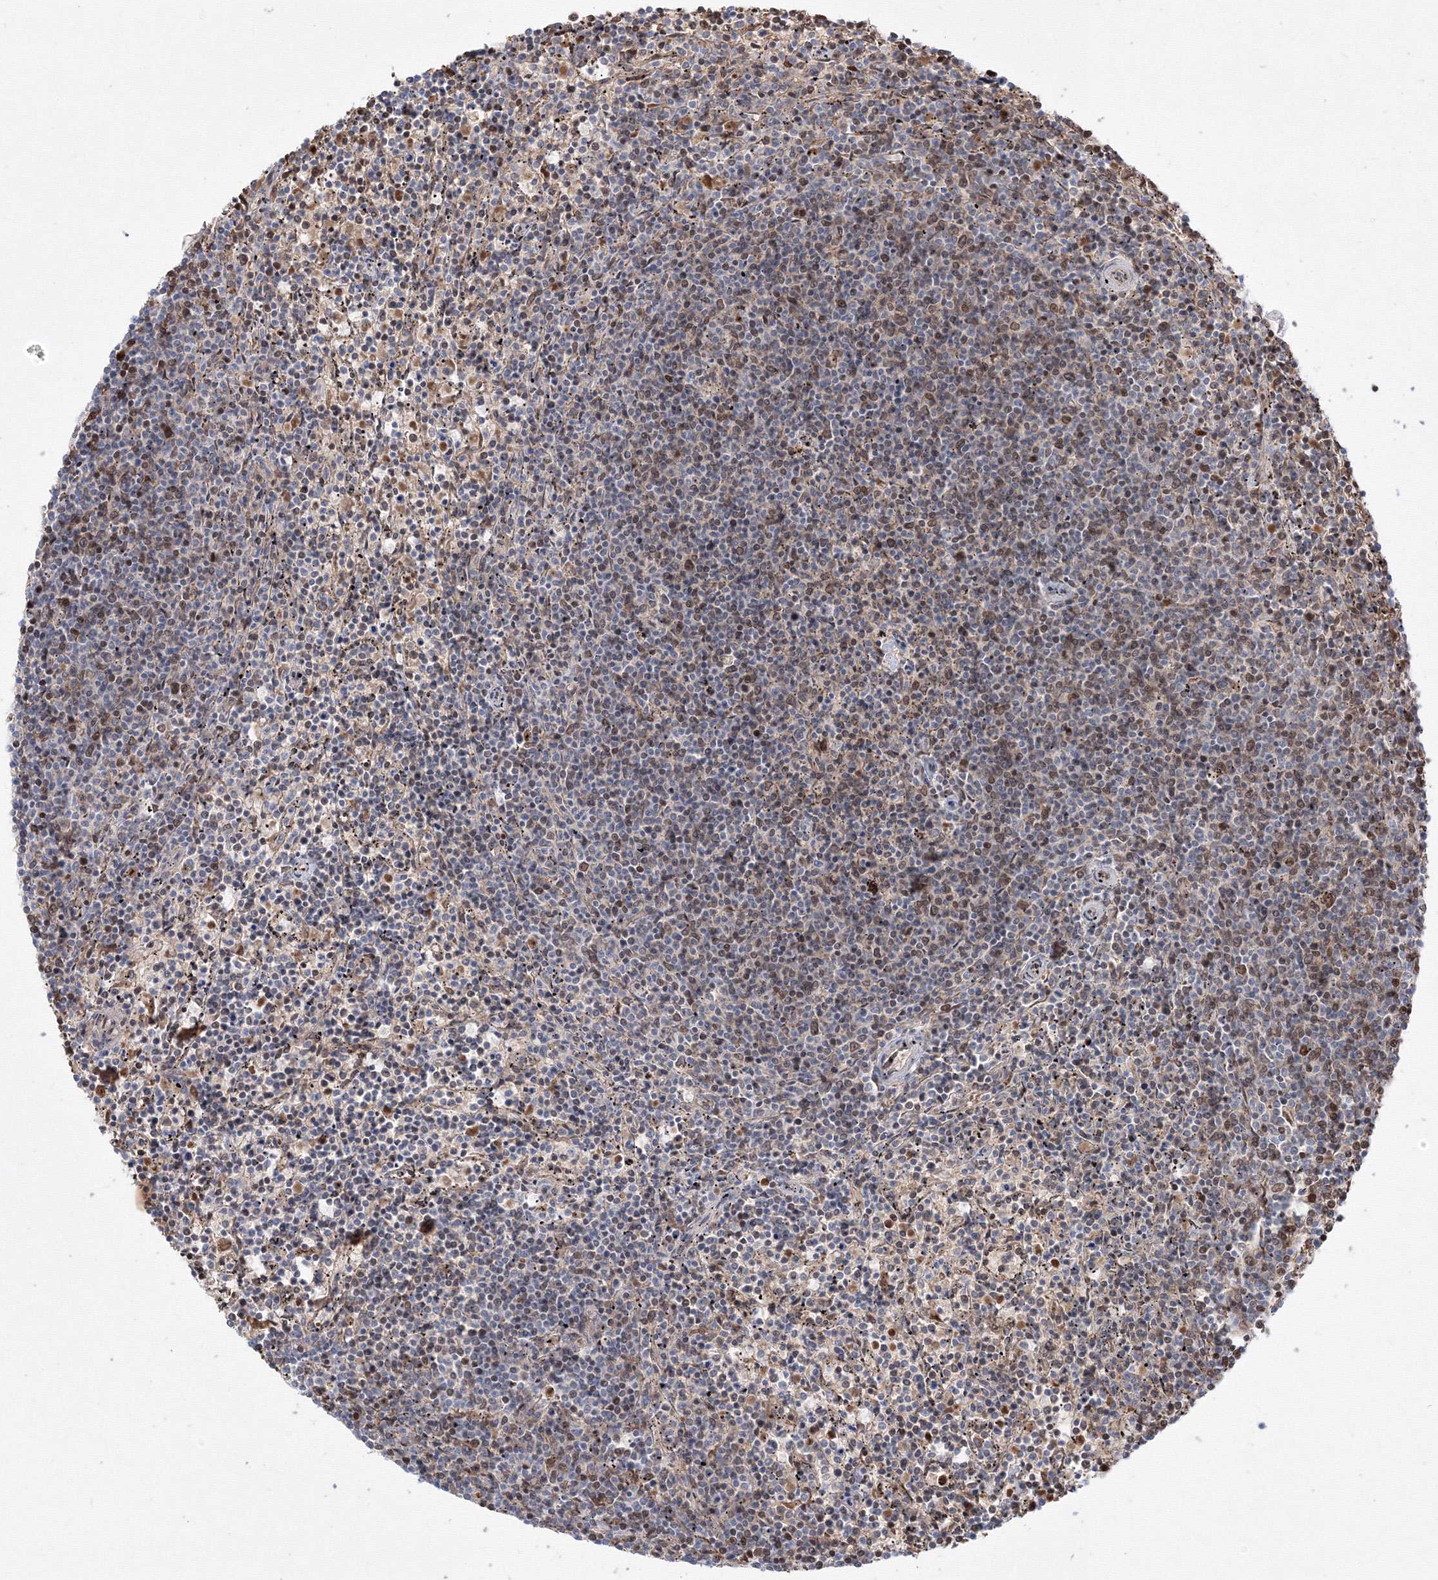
{"staining": {"intensity": "negative", "quantity": "none", "location": "none"}, "tissue": "lymphoma", "cell_type": "Tumor cells", "image_type": "cancer", "snomed": [{"axis": "morphology", "description": "Malignant lymphoma, non-Hodgkin's type, Low grade"}, {"axis": "topography", "description": "Spleen"}], "caption": "This is a histopathology image of immunohistochemistry staining of lymphoma, which shows no positivity in tumor cells.", "gene": "DNAJB2", "patient": {"sex": "female", "age": 50}}